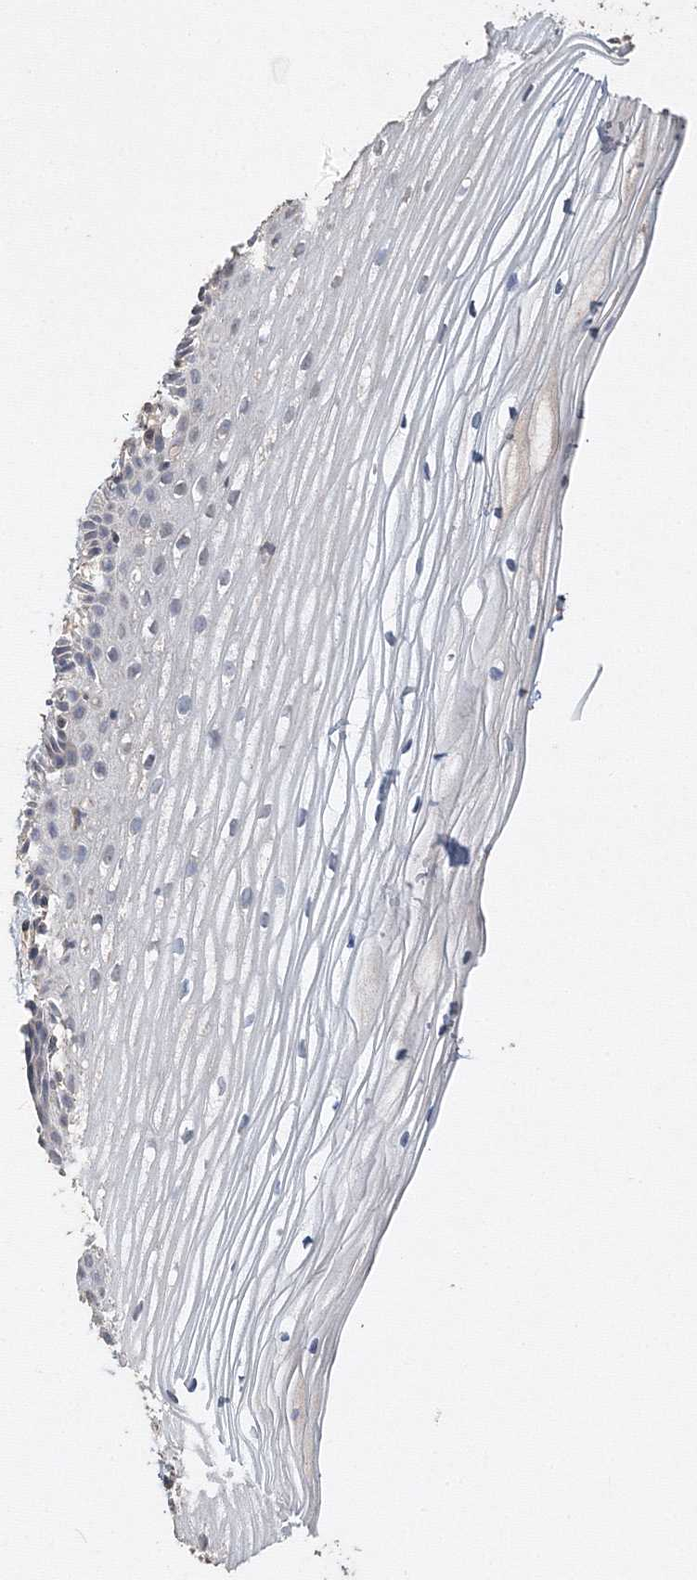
{"staining": {"intensity": "negative", "quantity": "none", "location": "none"}, "tissue": "vagina", "cell_type": "Squamous epithelial cells", "image_type": "normal", "snomed": [{"axis": "morphology", "description": "Normal tissue, NOS"}, {"axis": "topography", "description": "Vagina"}, {"axis": "topography", "description": "Cervix"}], "caption": "This micrograph is of benign vagina stained with immunohistochemistry to label a protein in brown with the nuclei are counter-stained blue. There is no staining in squamous epithelial cells. (Immunohistochemistry (ihc), brightfield microscopy, high magnification).", "gene": "NALF2", "patient": {"sex": "female", "age": 40}}